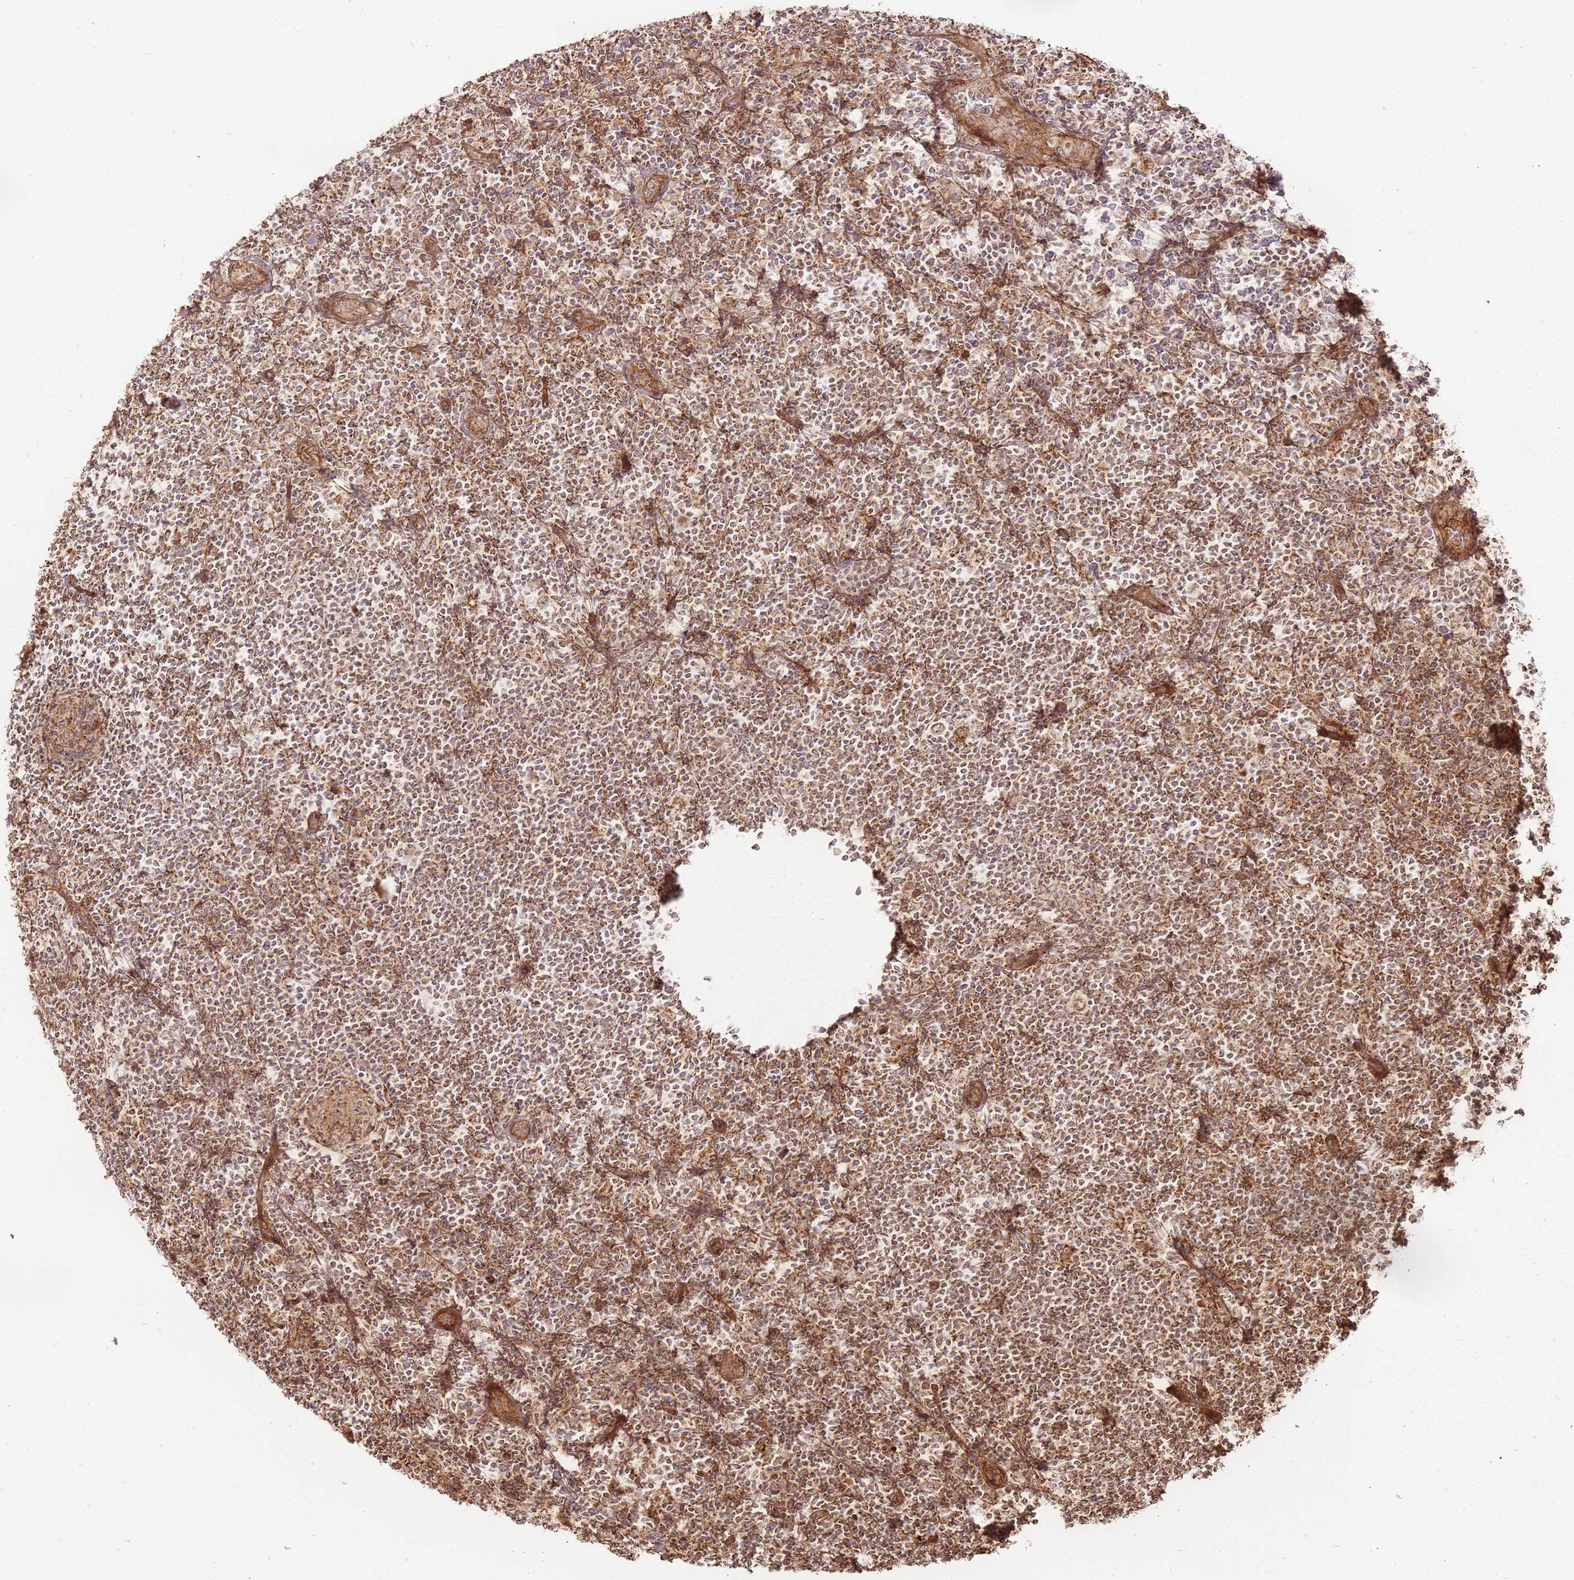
{"staining": {"intensity": "moderate", "quantity": ">75%", "location": "cytoplasmic/membranous"}, "tissue": "lymphoma", "cell_type": "Tumor cells", "image_type": "cancer", "snomed": [{"axis": "morphology", "description": "Hodgkin's disease, NOS"}, {"axis": "topography", "description": "Lymph node"}], "caption": "Brown immunohistochemical staining in human lymphoma exhibits moderate cytoplasmic/membranous positivity in approximately >75% of tumor cells.", "gene": "MRPS6", "patient": {"sex": "female", "age": 57}}